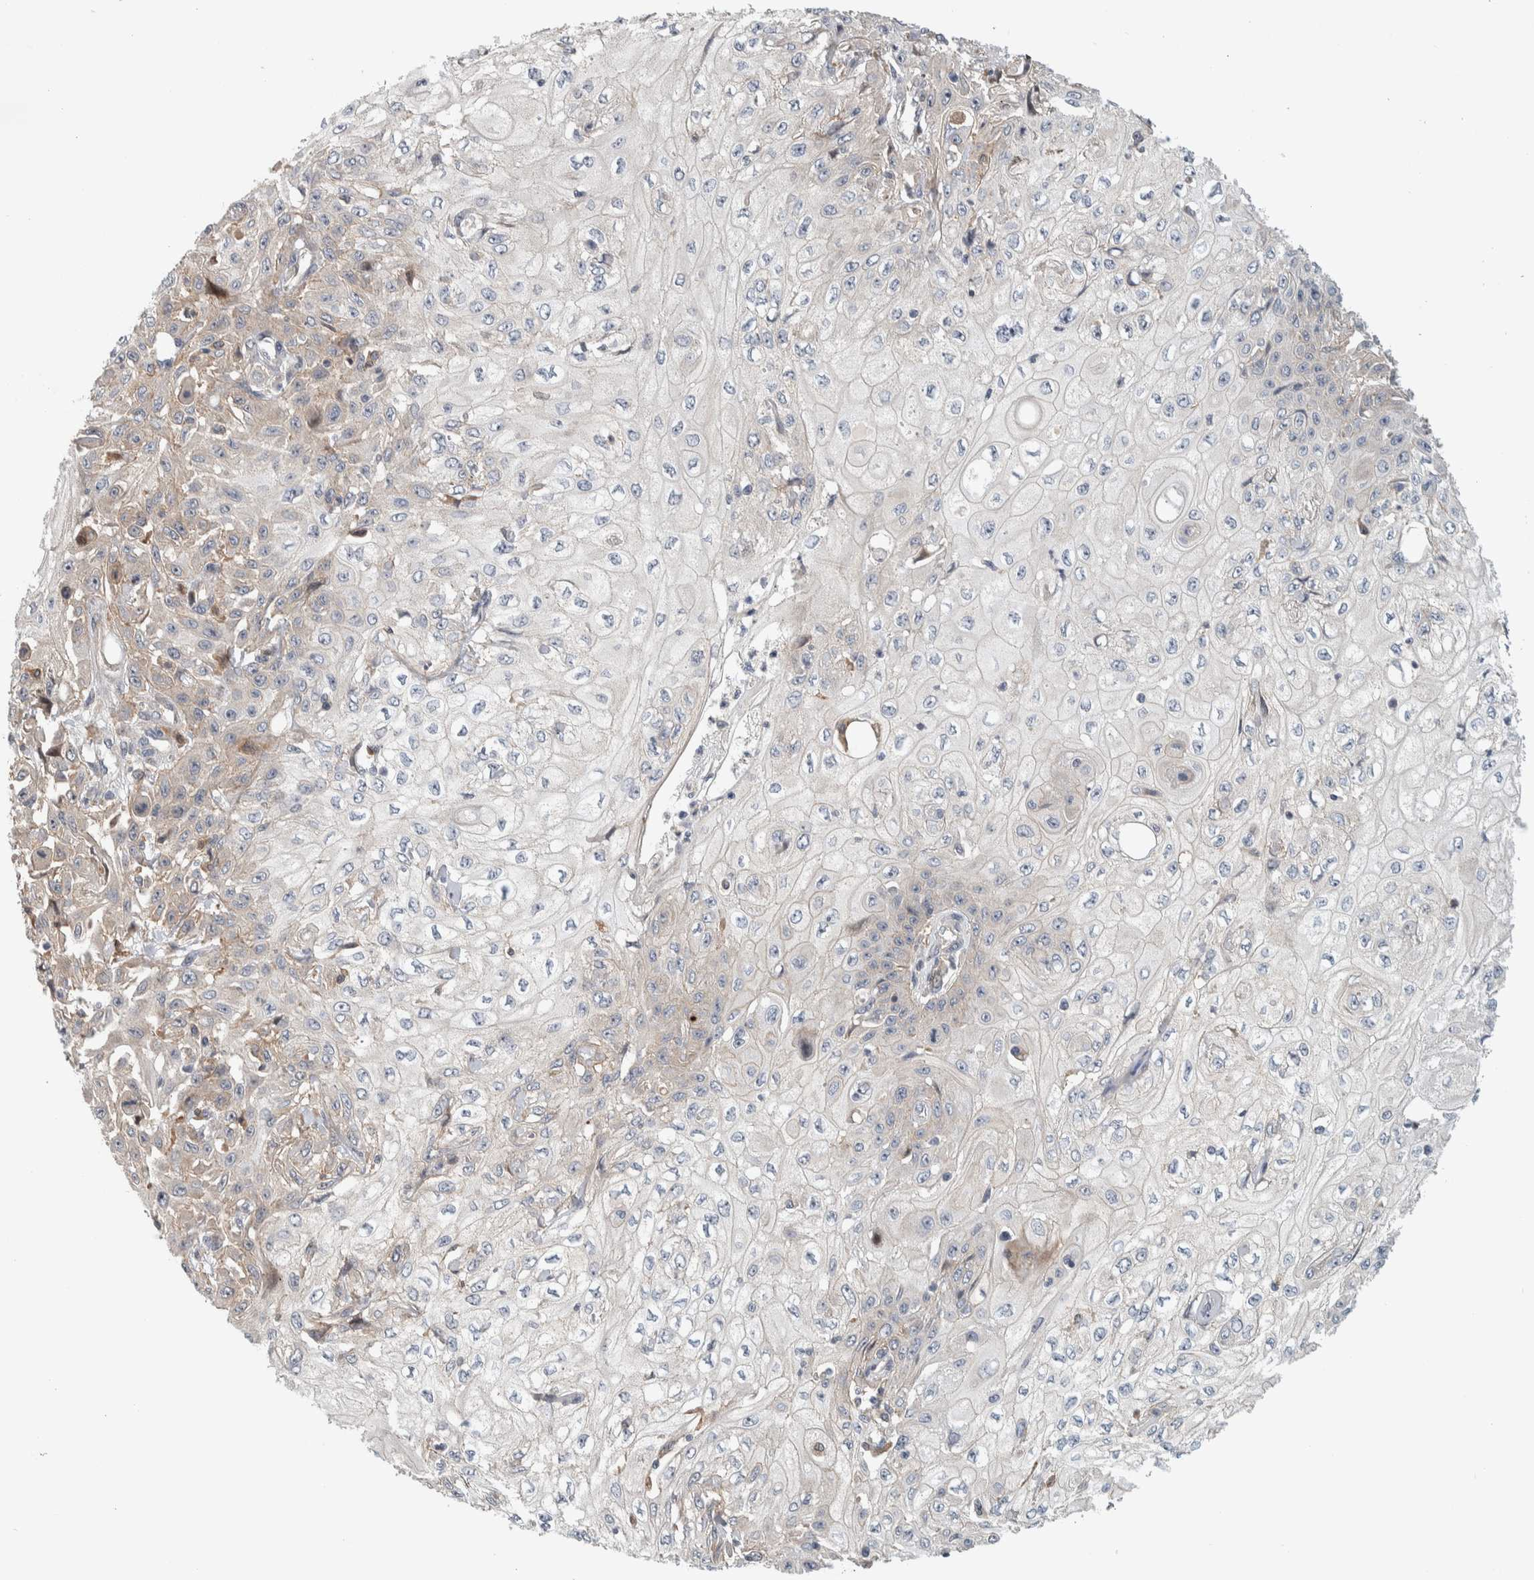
{"staining": {"intensity": "negative", "quantity": "none", "location": "none"}, "tissue": "skin cancer", "cell_type": "Tumor cells", "image_type": "cancer", "snomed": [{"axis": "morphology", "description": "Squamous cell carcinoma, NOS"}, {"axis": "morphology", "description": "Squamous cell carcinoma, metastatic, NOS"}, {"axis": "topography", "description": "Skin"}, {"axis": "topography", "description": "Lymph node"}], "caption": "Photomicrograph shows no significant protein staining in tumor cells of skin cancer (squamous cell carcinoma).", "gene": "MSL1", "patient": {"sex": "male", "age": 75}}